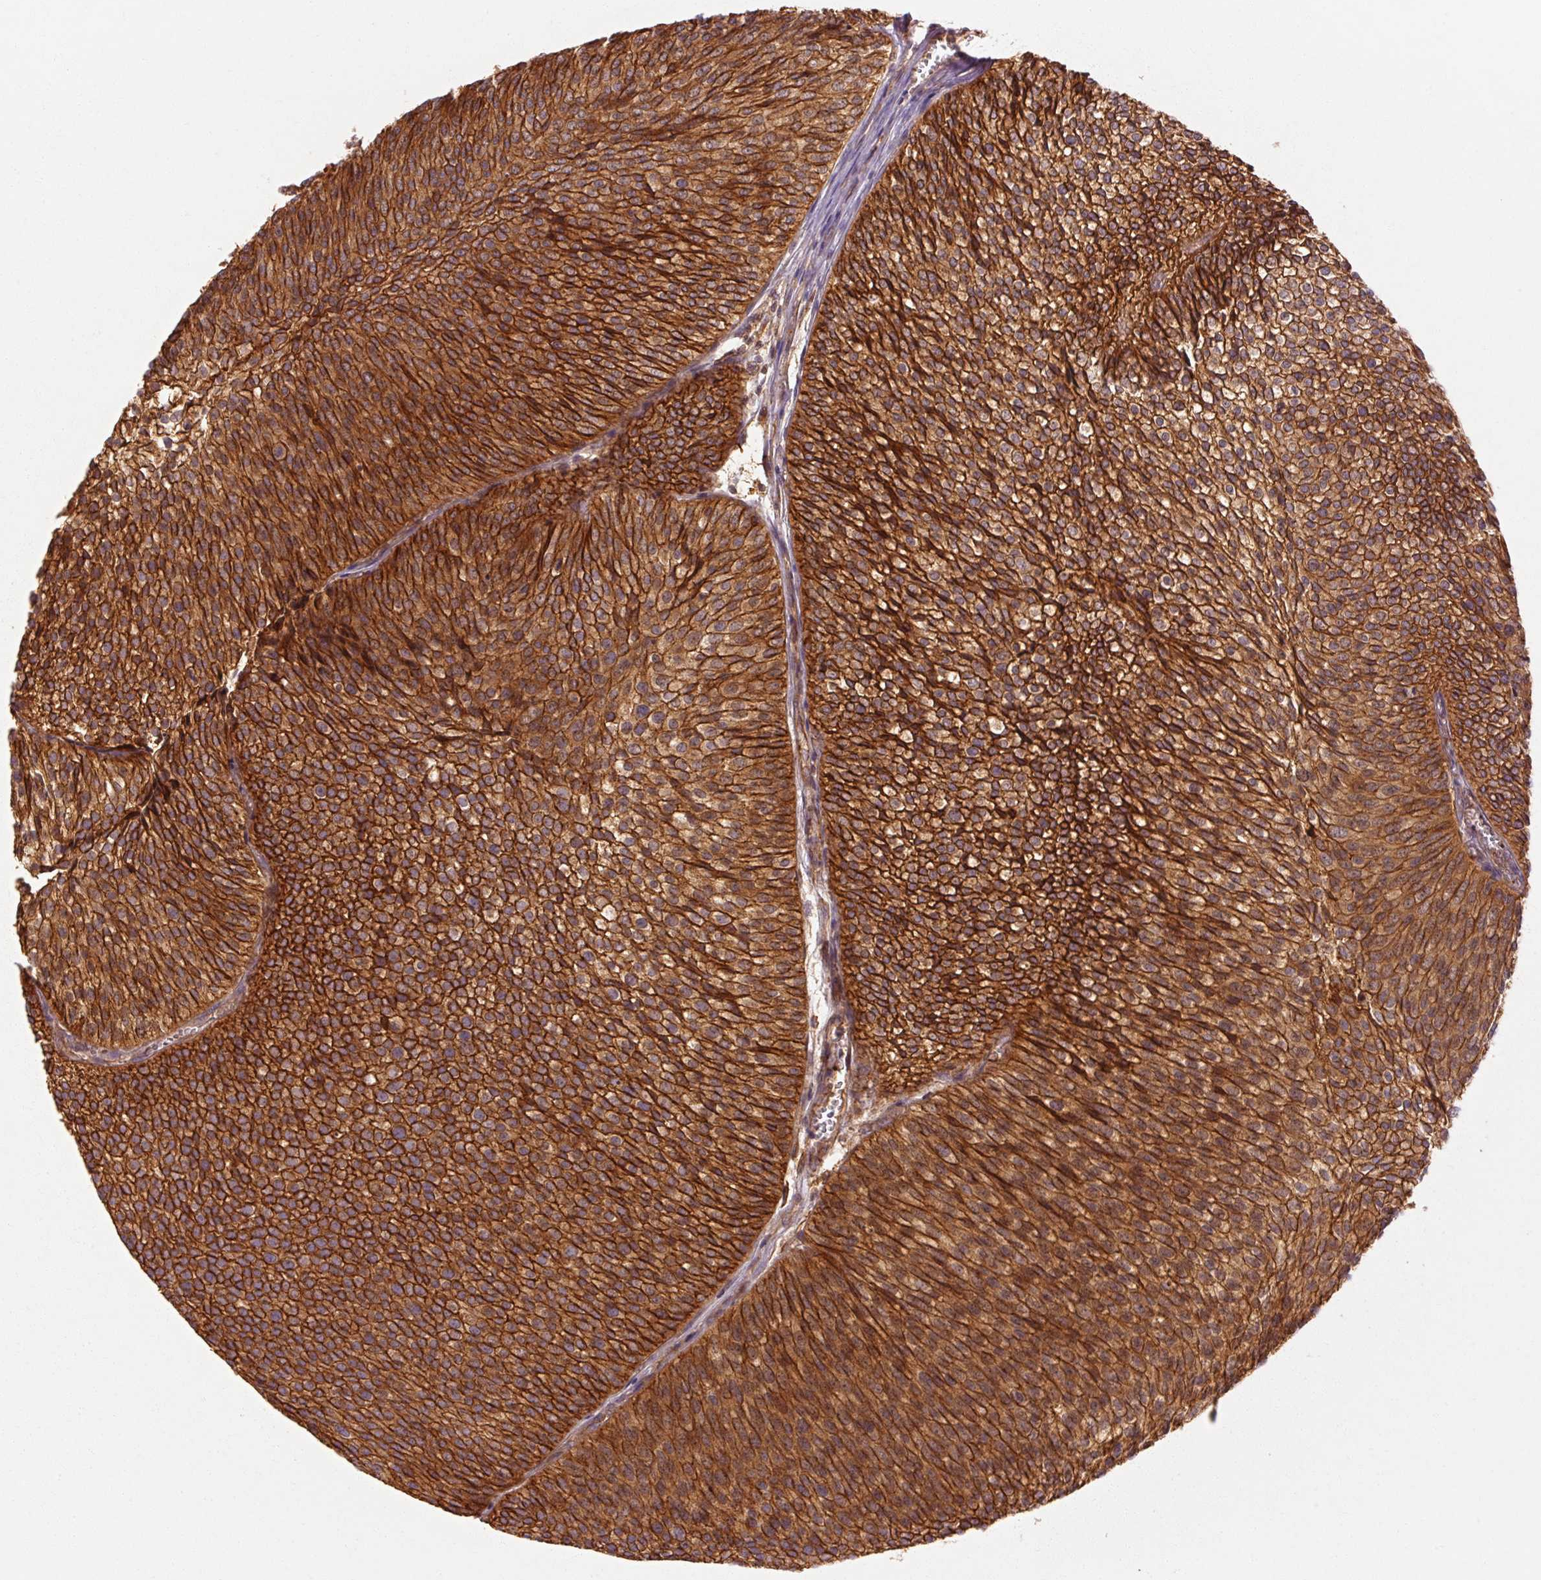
{"staining": {"intensity": "strong", "quantity": ">75%", "location": "cytoplasmic/membranous"}, "tissue": "urothelial cancer", "cell_type": "Tumor cells", "image_type": "cancer", "snomed": [{"axis": "morphology", "description": "Urothelial carcinoma, Low grade"}, {"axis": "topography", "description": "Urinary bladder"}], "caption": "Human urothelial carcinoma (low-grade) stained for a protein (brown) displays strong cytoplasmic/membranous positive expression in approximately >75% of tumor cells.", "gene": "CTNNA1", "patient": {"sex": "male", "age": 91}}